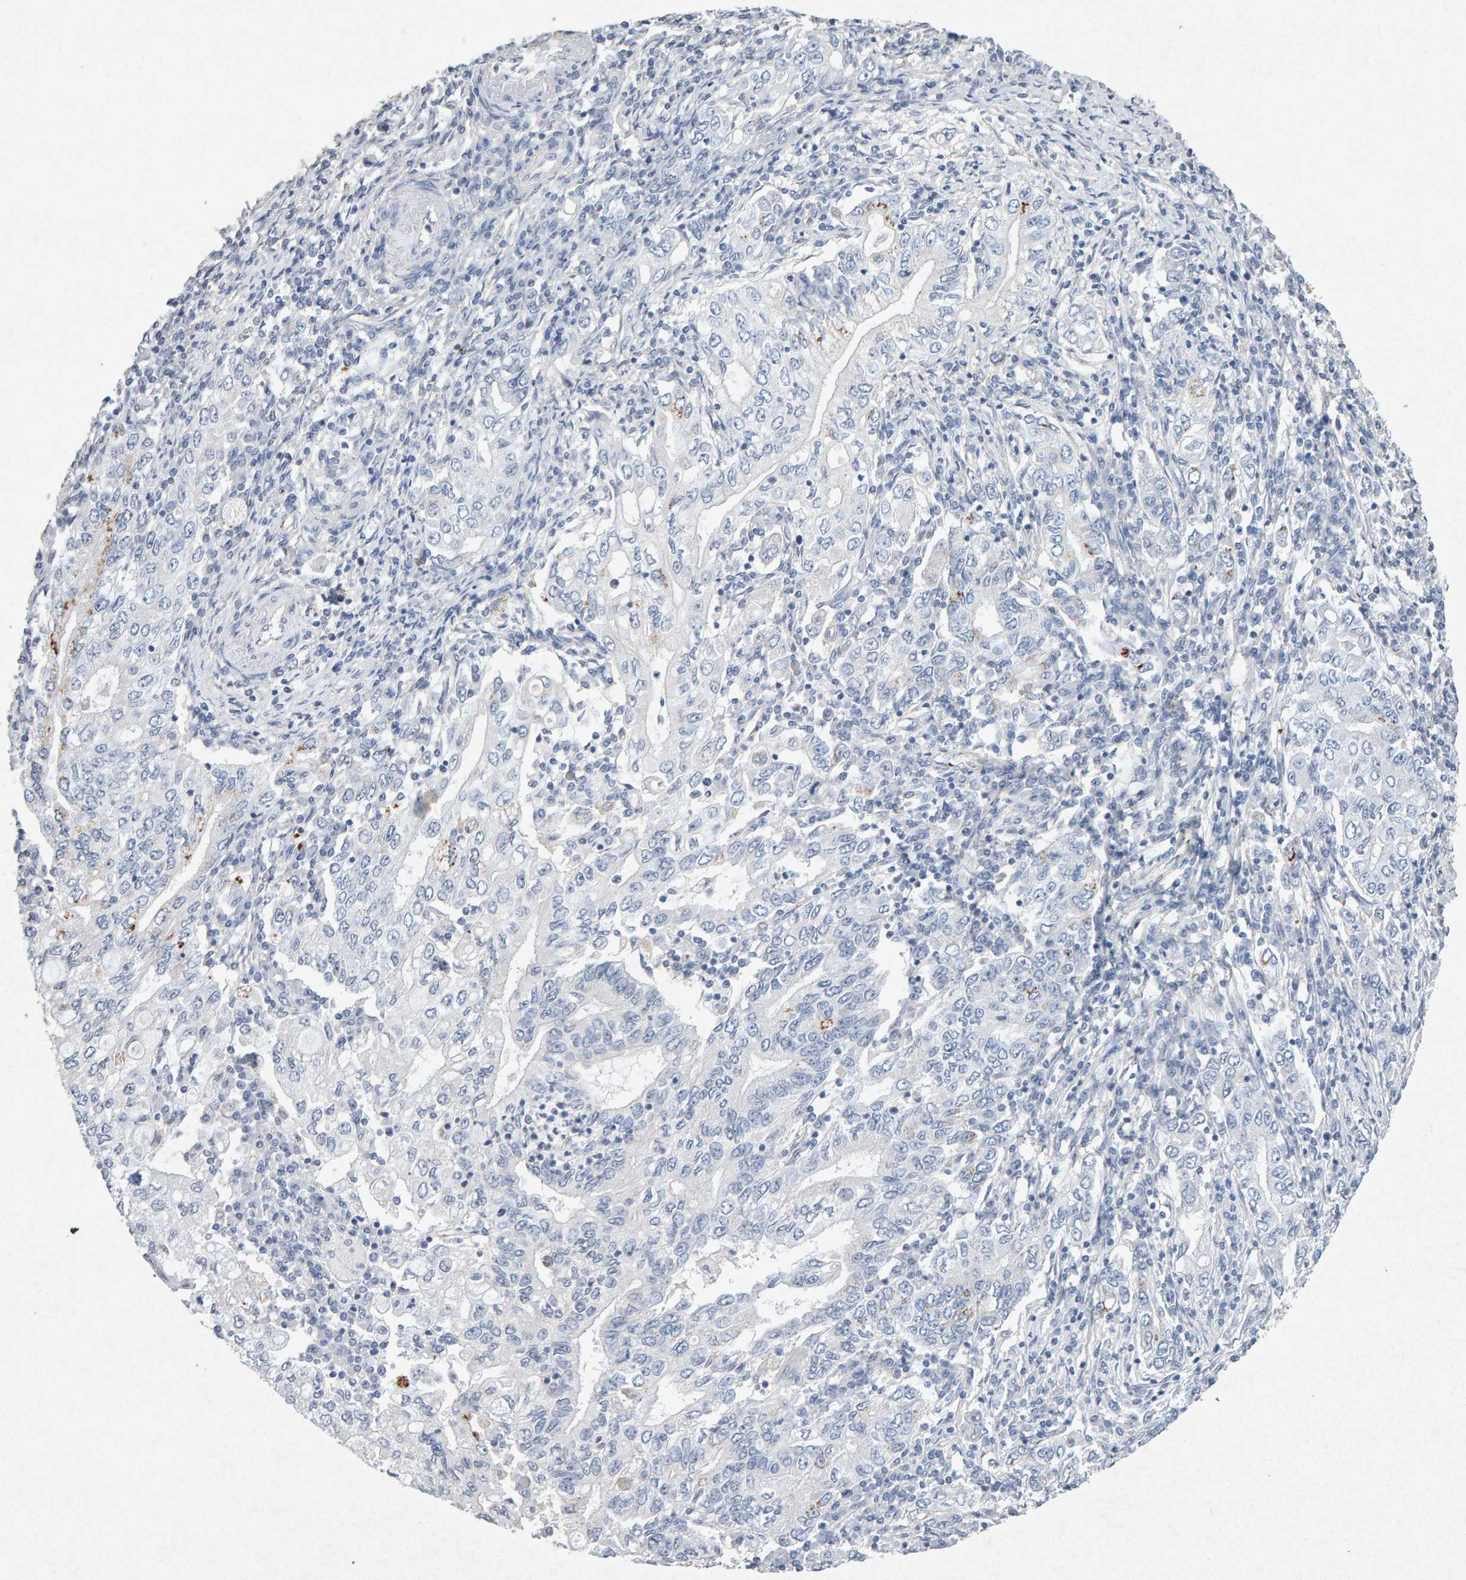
{"staining": {"intensity": "negative", "quantity": "none", "location": "none"}, "tissue": "stomach cancer", "cell_type": "Tumor cells", "image_type": "cancer", "snomed": [{"axis": "morphology", "description": "Adenocarcinoma, NOS"}, {"axis": "topography", "description": "Stomach, lower"}], "caption": "A high-resolution histopathology image shows immunohistochemistry staining of adenocarcinoma (stomach), which exhibits no significant staining in tumor cells.", "gene": "PTPRM", "patient": {"sex": "female", "age": 72}}